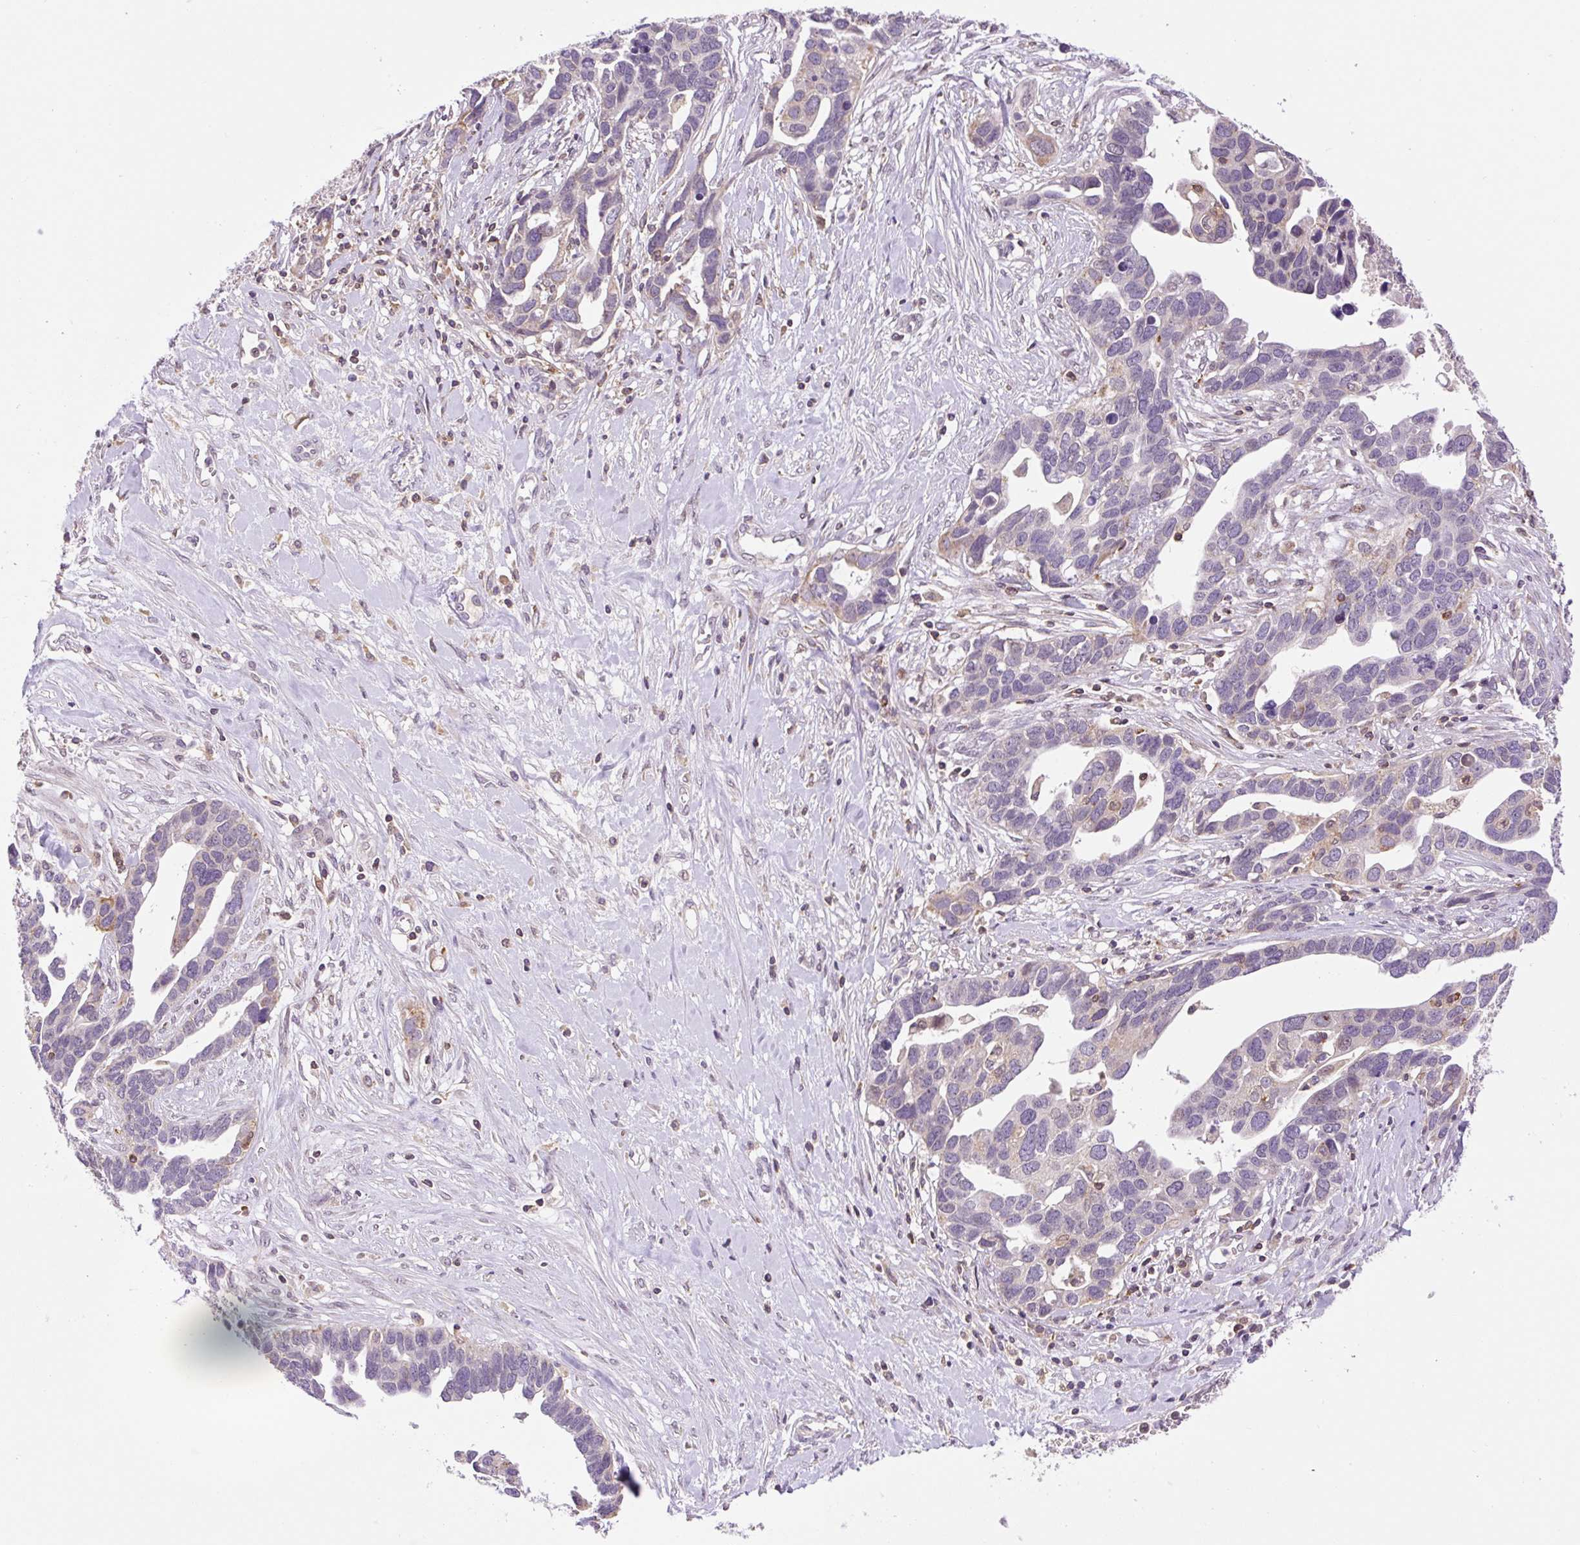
{"staining": {"intensity": "weak", "quantity": "<25%", "location": "cytoplasmic/membranous"}, "tissue": "ovarian cancer", "cell_type": "Tumor cells", "image_type": "cancer", "snomed": [{"axis": "morphology", "description": "Cystadenocarcinoma, serous, NOS"}, {"axis": "topography", "description": "Ovary"}], "caption": "Tumor cells show no significant protein staining in ovarian cancer.", "gene": "CARD11", "patient": {"sex": "female", "age": 54}}